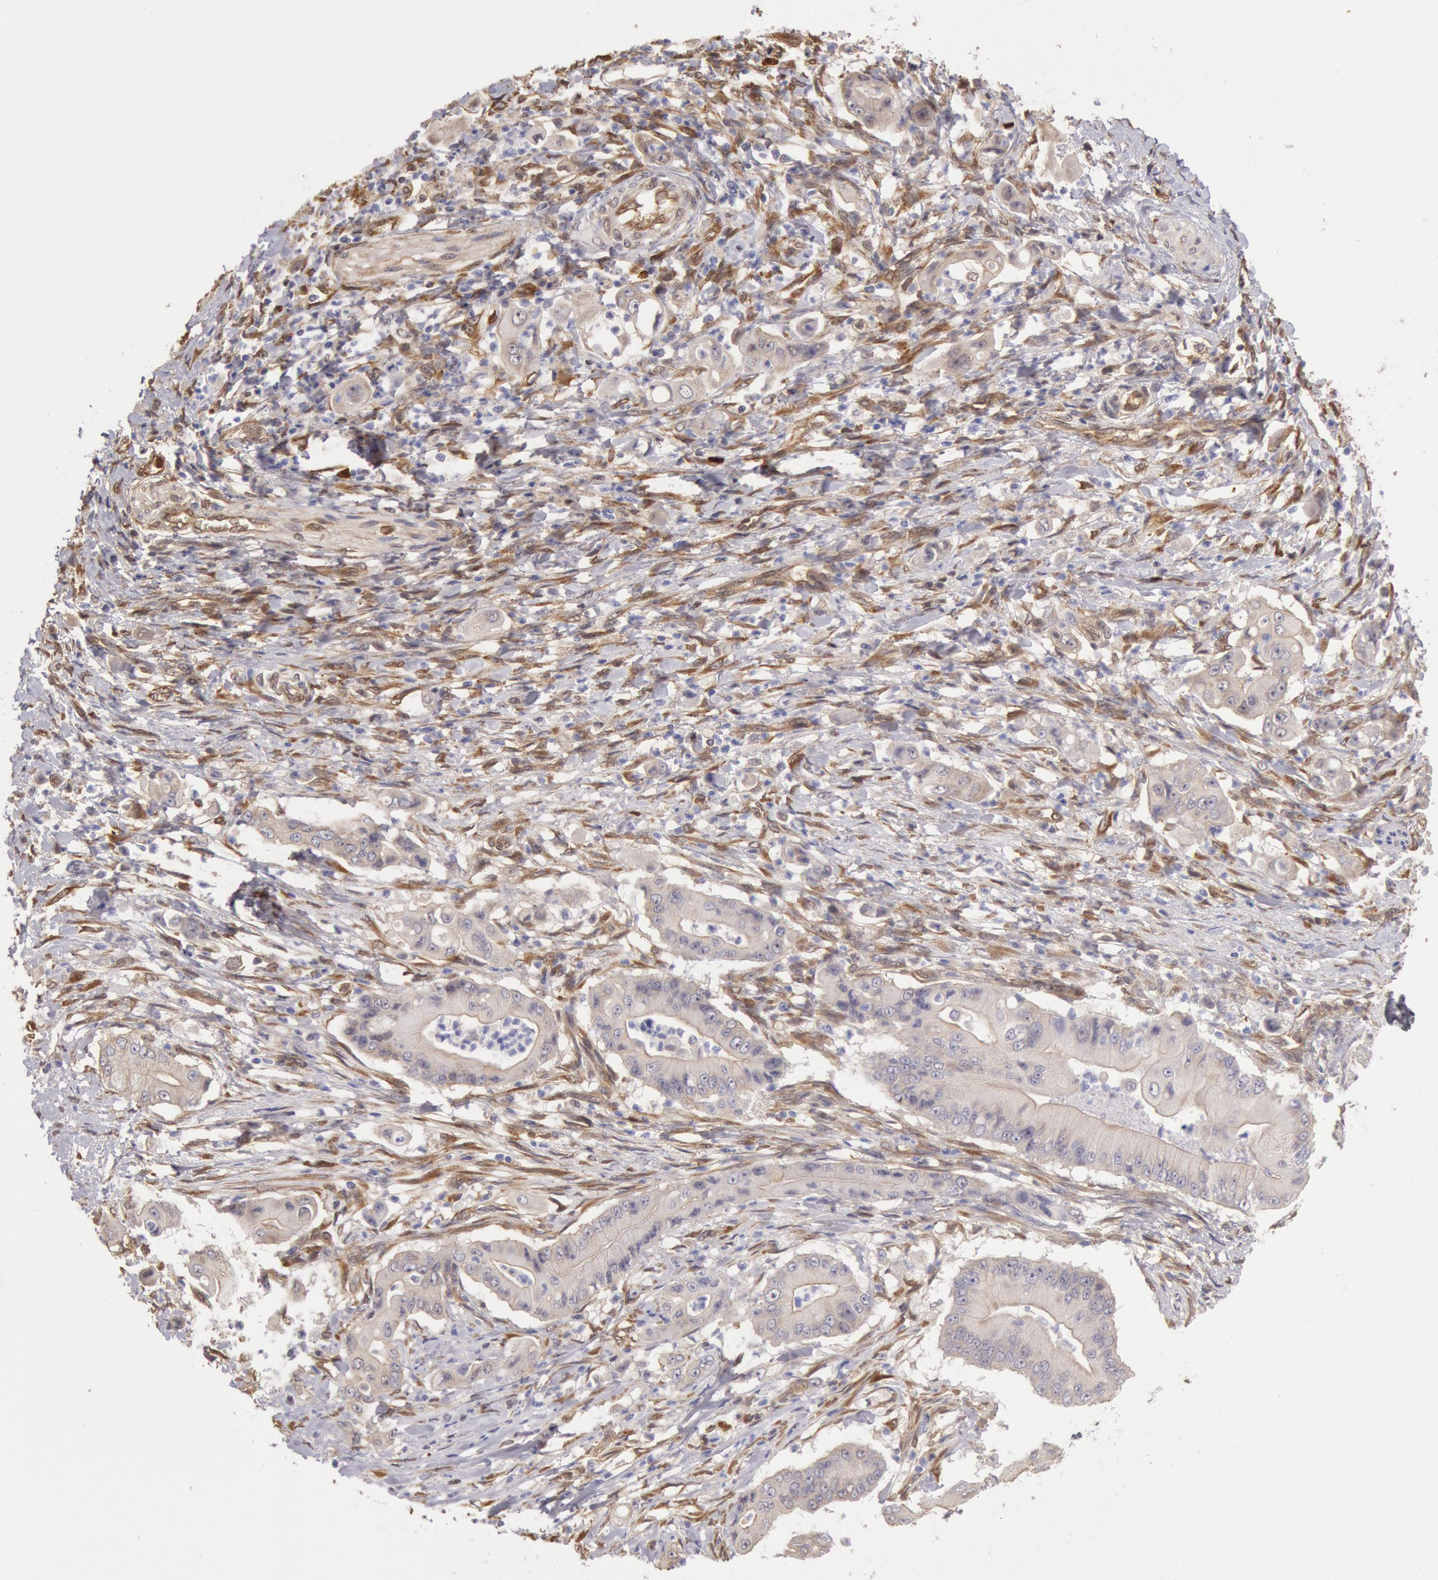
{"staining": {"intensity": "negative", "quantity": "none", "location": "none"}, "tissue": "pancreatic cancer", "cell_type": "Tumor cells", "image_type": "cancer", "snomed": [{"axis": "morphology", "description": "Adenocarcinoma, NOS"}, {"axis": "topography", "description": "Pancreas"}], "caption": "DAB immunohistochemical staining of human pancreatic cancer (adenocarcinoma) reveals no significant positivity in tumor cells. Nuclei are stained in blue.", "gene": "CCDC50", "patient": {"sex": "male", "age": 62}}